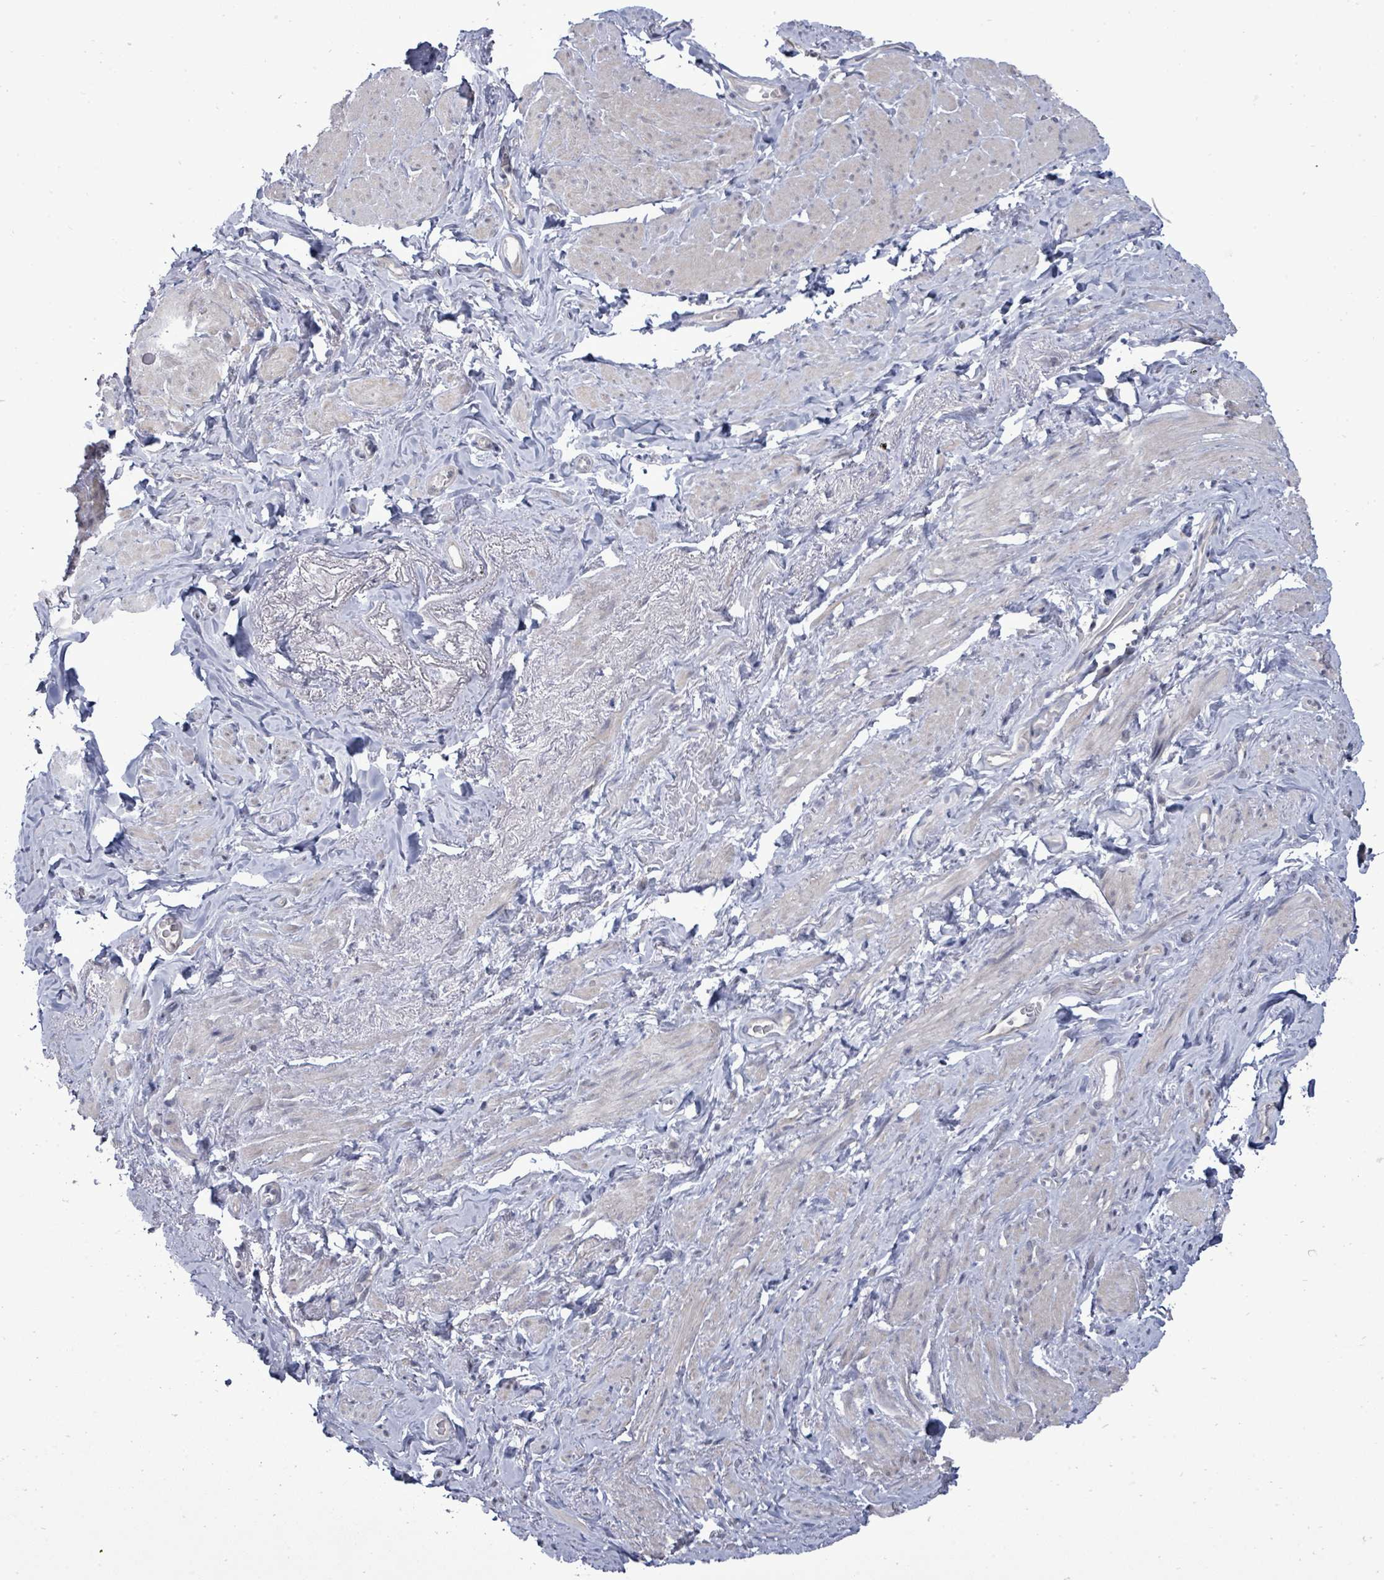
{"staining": {"intensity": "negative", "quantity": "none", "location": "none"}, "tissue": "smooth muscle", "cell_type": "Smooth muscle cells", "image_type": "normal", "snomed": [{"axis": "morphology", "description": "Normal tissue, NOS"}, {"axis": "topography", "description": "Smooth muscle"}, {"axis": "topography", "description": "Peripheral nerve tissue"}], "caption": "The photomicrograph demonstrates no significant expression in smooth muscle cells of smooth muscle.", "gene": "POMGNT2", "patient": {"sex": "male", "age": 69}}